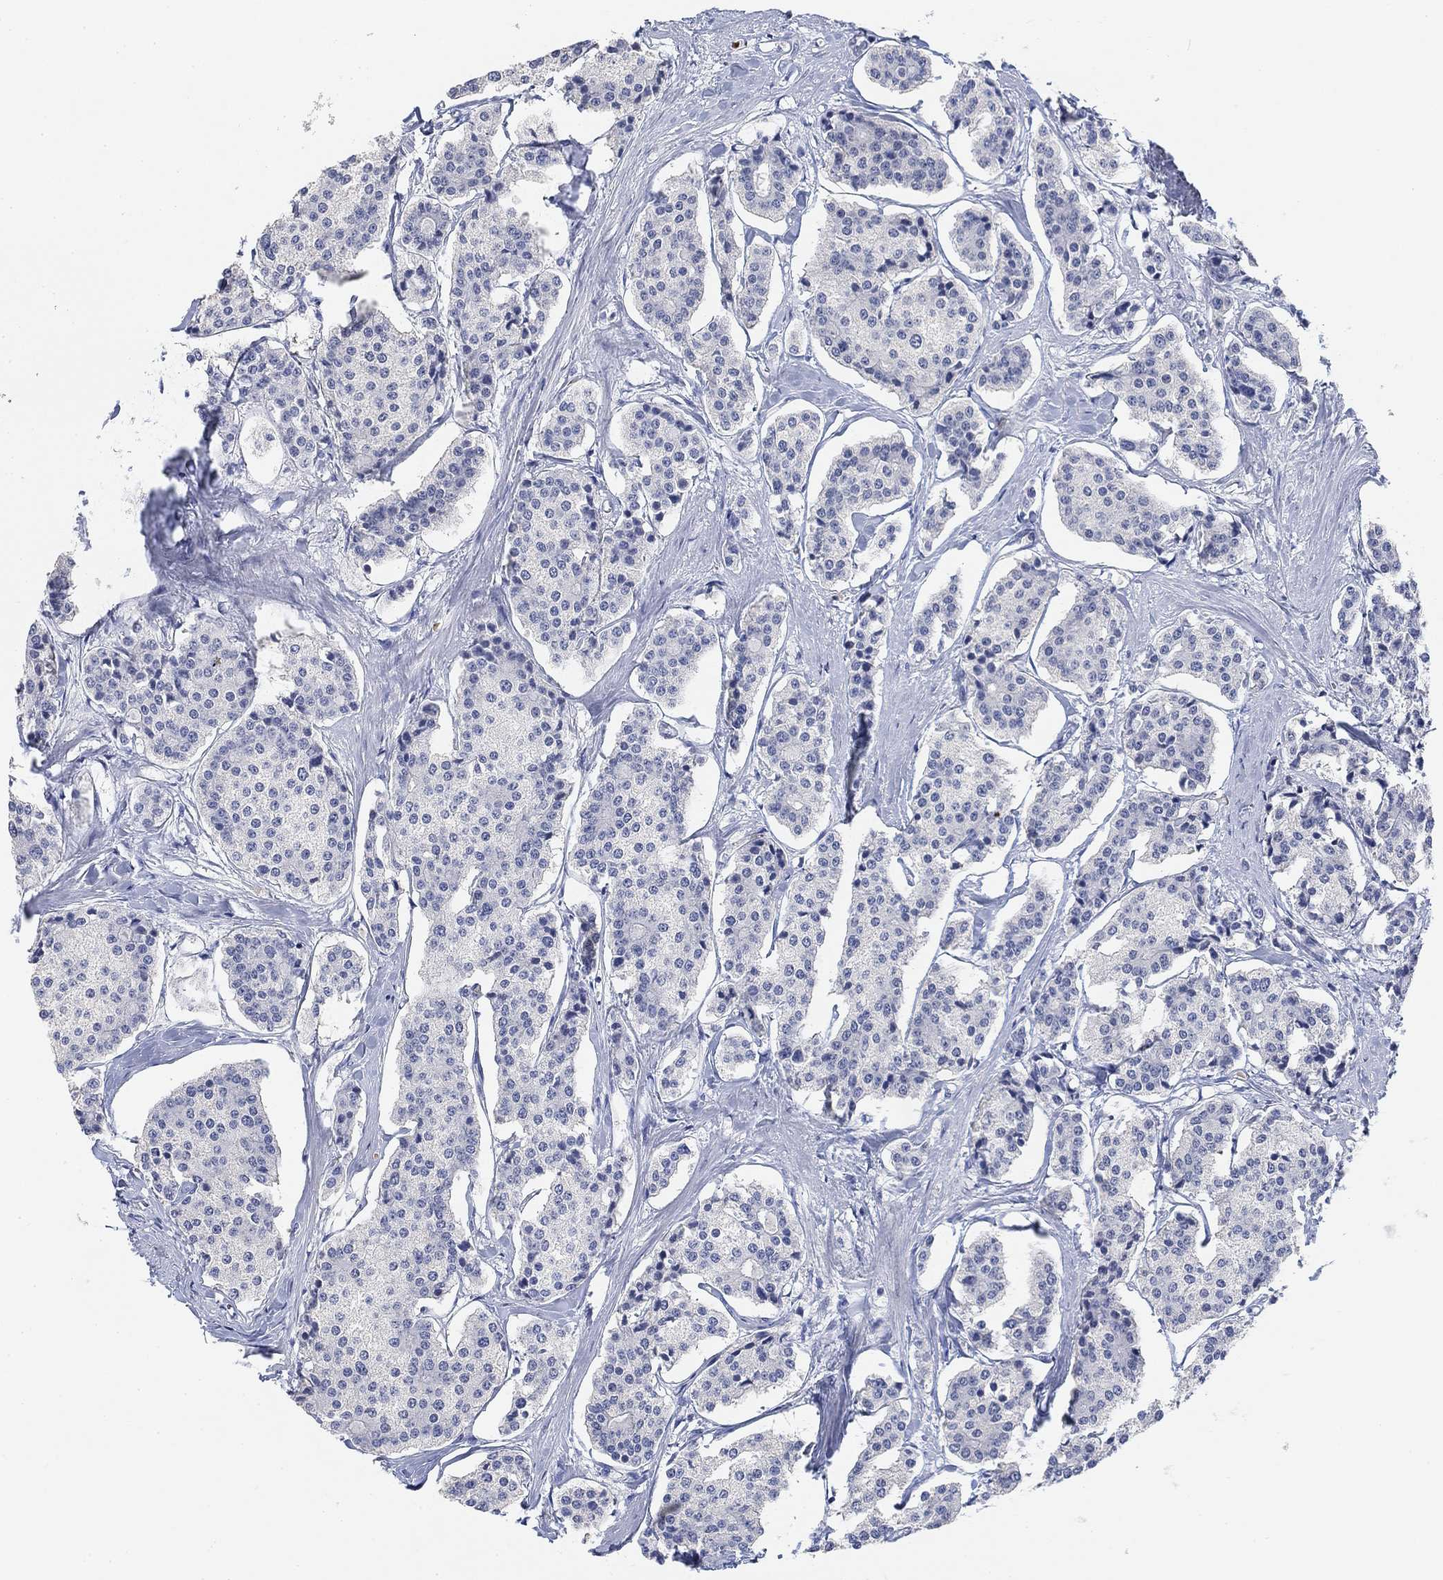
{"staining": {"intensity": "negative", "quantity": "none", "location": "none"}, "tissue": "carcinoid", "cell_type": "Tumor cells", "image_type": "cancer", "snomed": [{"axis": "morphology", "description": "Carcinoid, malignant, NOS"}, {"axis": "topography", "description": "Small intestine"}], "caption": "This is an immunohistochemistry (IHC) histopathology image of malignant carcinoid. There is no expression in tumor cells.", "gene": "PAX6", "patient": {"sex": "female", "age": 65}}